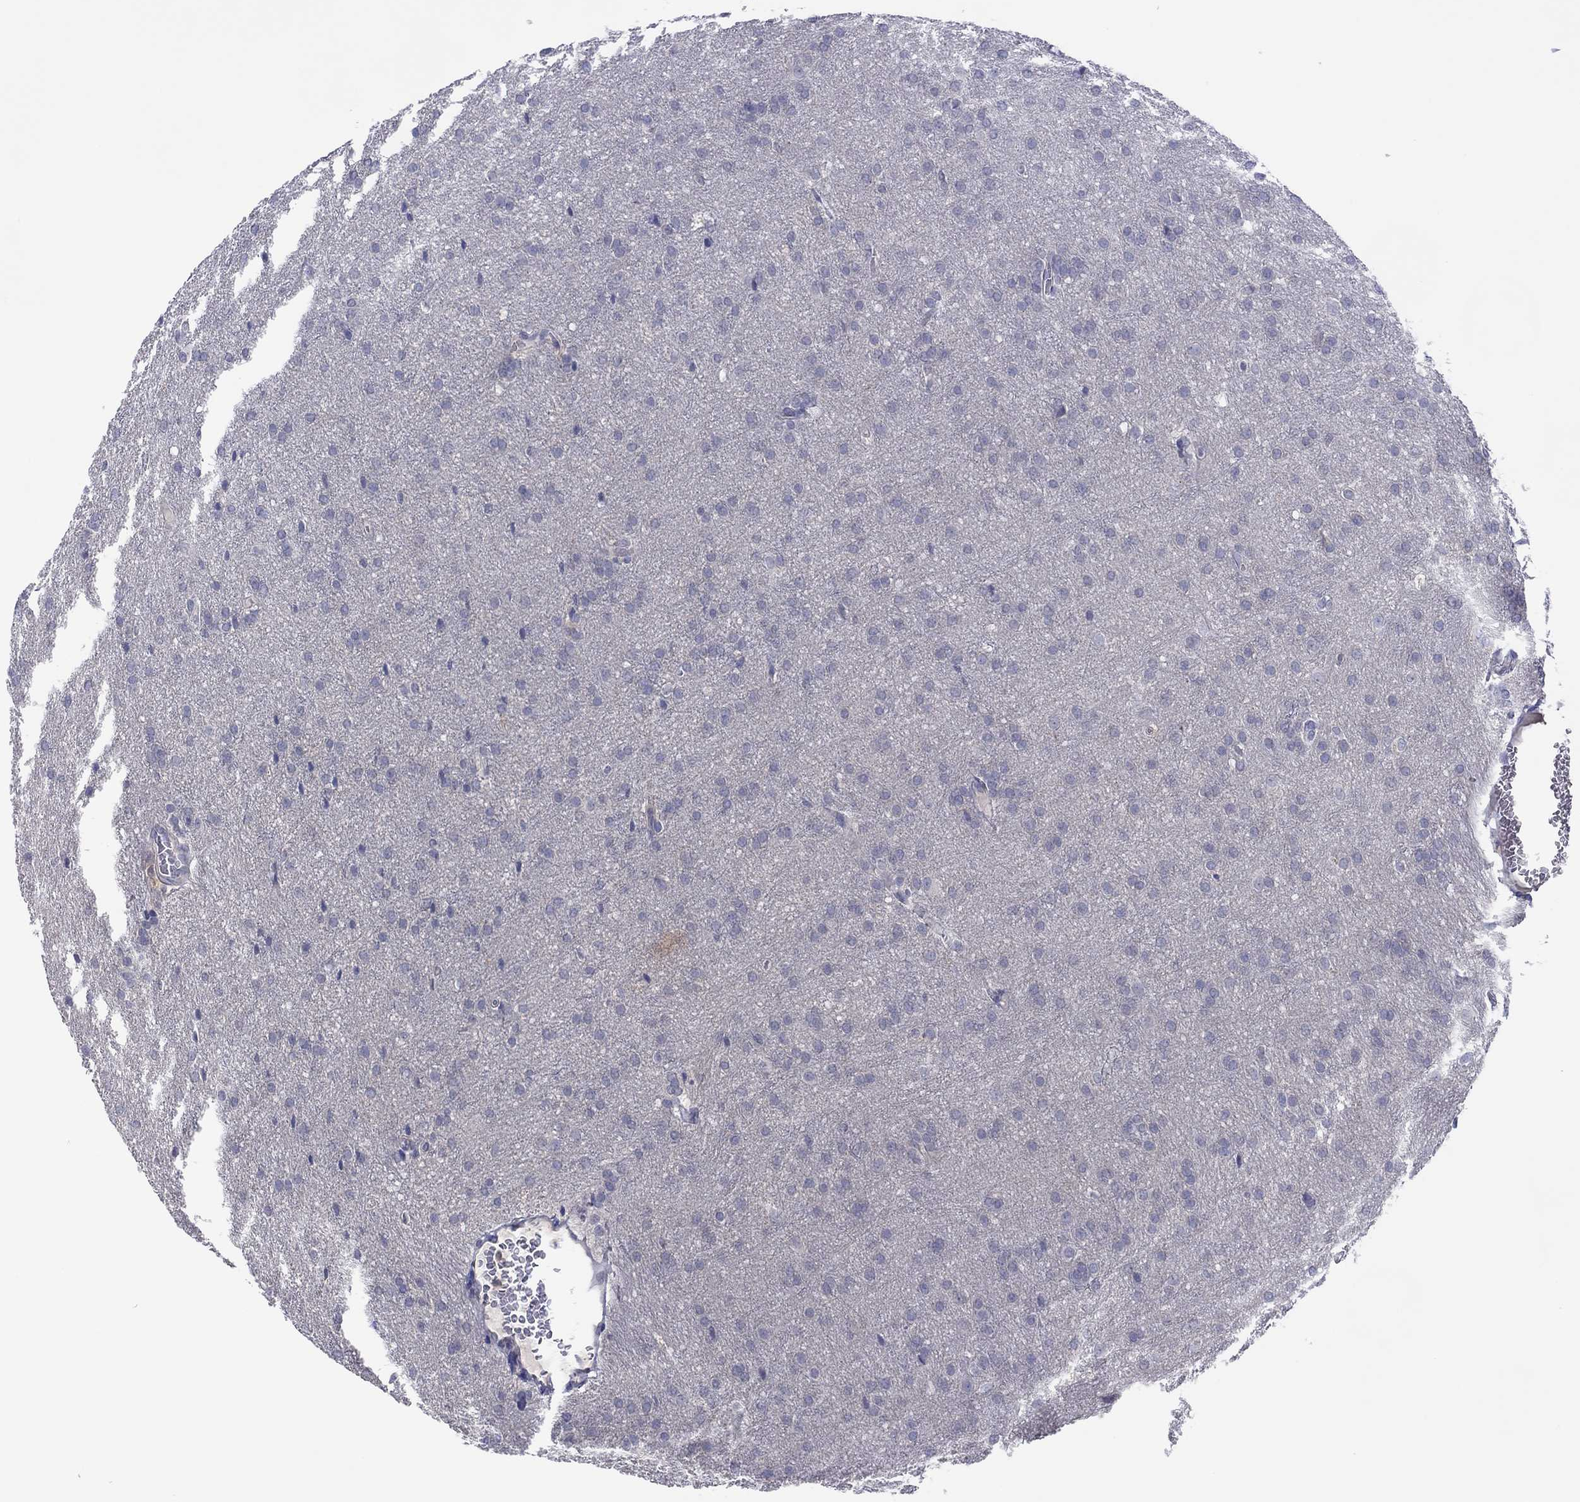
{"staining": {"intensity": "negative", "quantity": "none", "location": "none"}, "tissue": "glioma", "cell_type": "Tumor cells", "image_type": "cancer", "snomed": [{"axis": "morphology", "description": "Glioma, malignant, Low grade"}, {"axis": "topography", "description": "Brain"}], "caption": "Immunohistochemistry of human malignant low-grade glioma exhibits no expression in tumor cells.", "gene": "CYP2B6", "patient": {"sex": "female", "age": 32}}